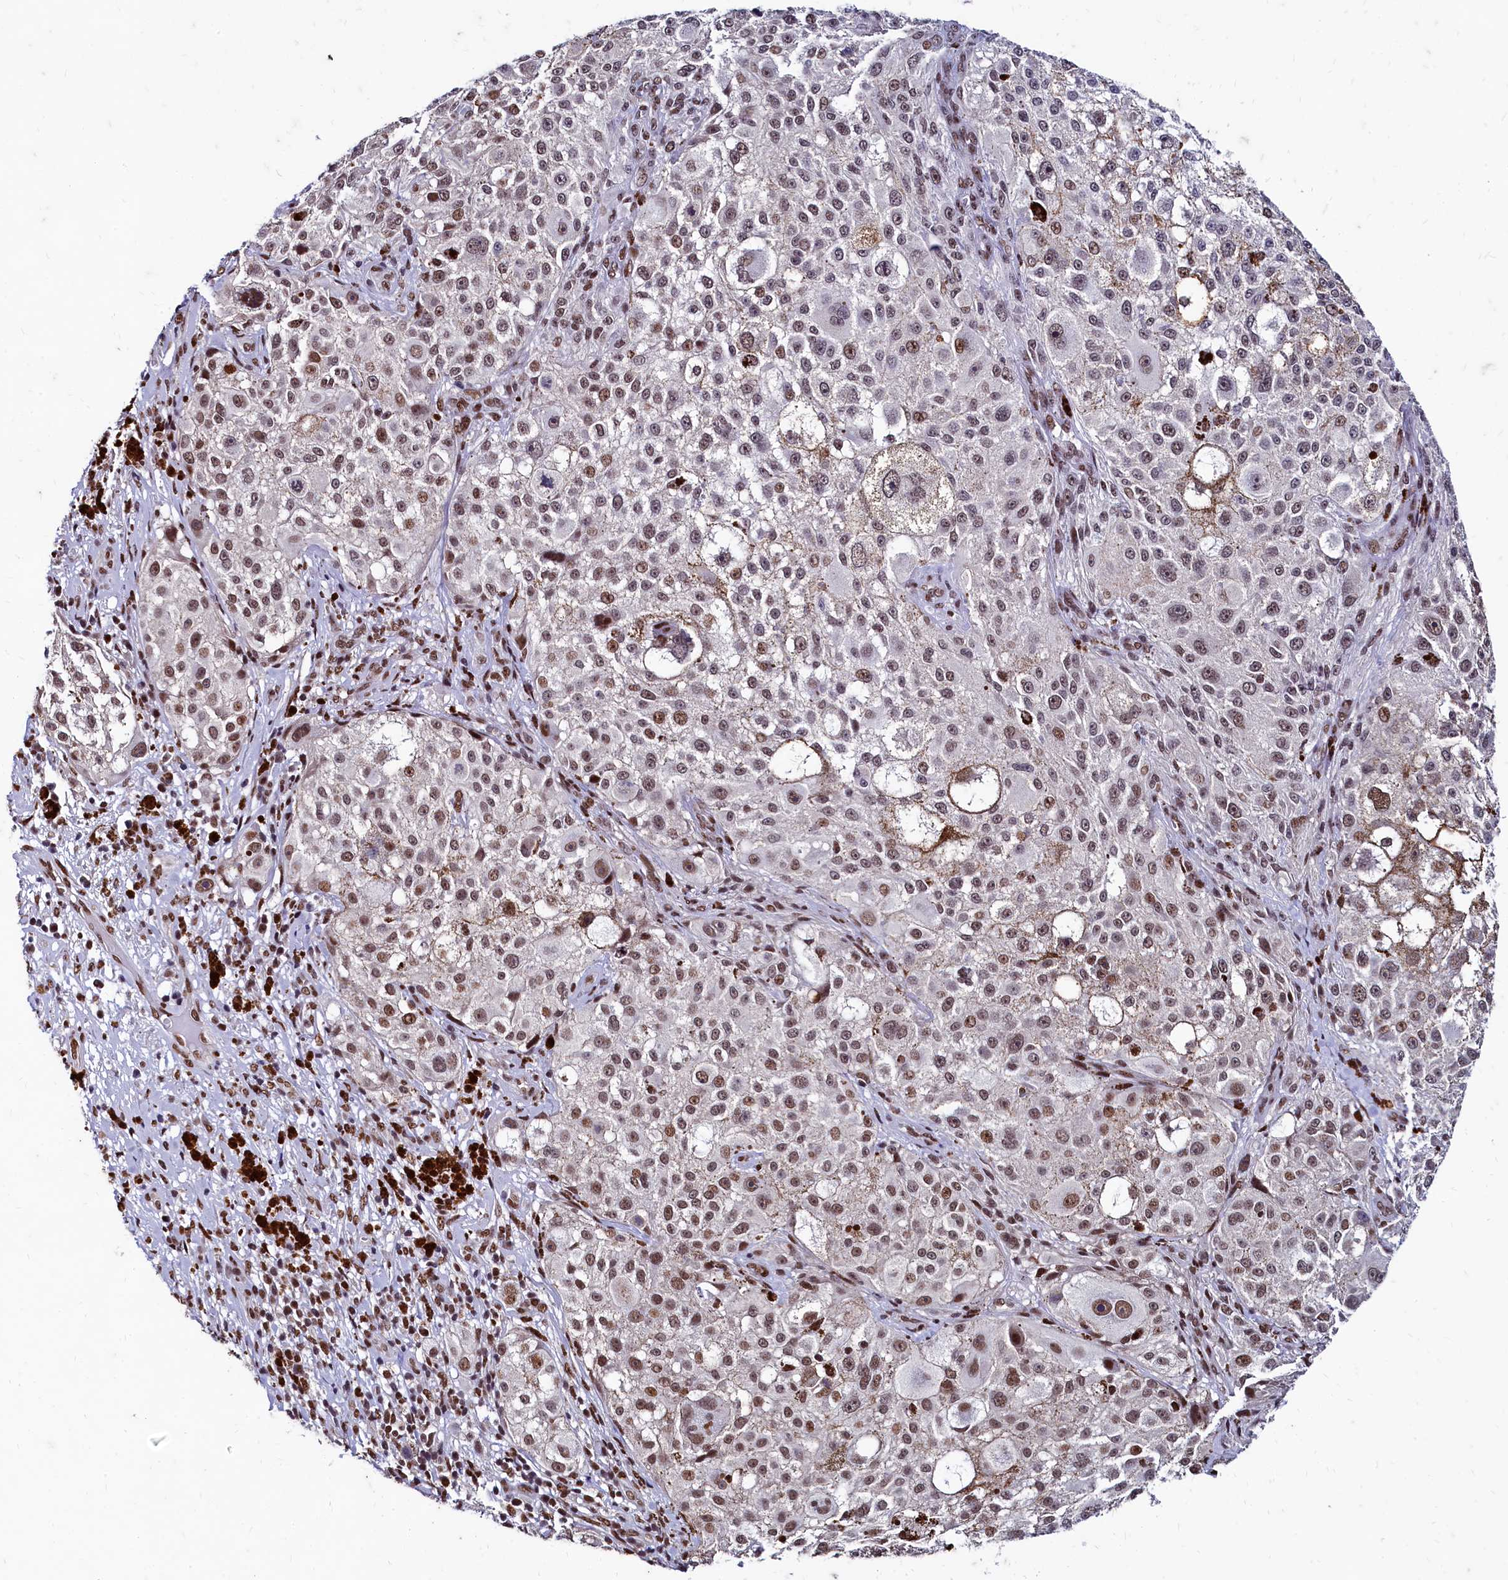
{"staining": {"intensity": "moderate", "quantity": ">75%", "location": "nuclear"}, "tissue": "melanoma", "cell_type": "Tumor cells", "image_type": "cancer", "snomed": [{"axis": "morphology", "description": "Necrosis, NOS"}, {"axis": "morphology", "description": "Malignant melanoma, NOS"}, {"axis": "topography", "description": "Skin"}], "caption": "Protein expression analysis of melanoma demonstrates moderate nuclear positivity in approximately >75% of tumor cells. (DAB (3,3'-diaminobenzidine) IHC with brightfield microscopy, high magnification).", "gene": "CPSF7", "patient": {"sex": "female", "age": 87}}